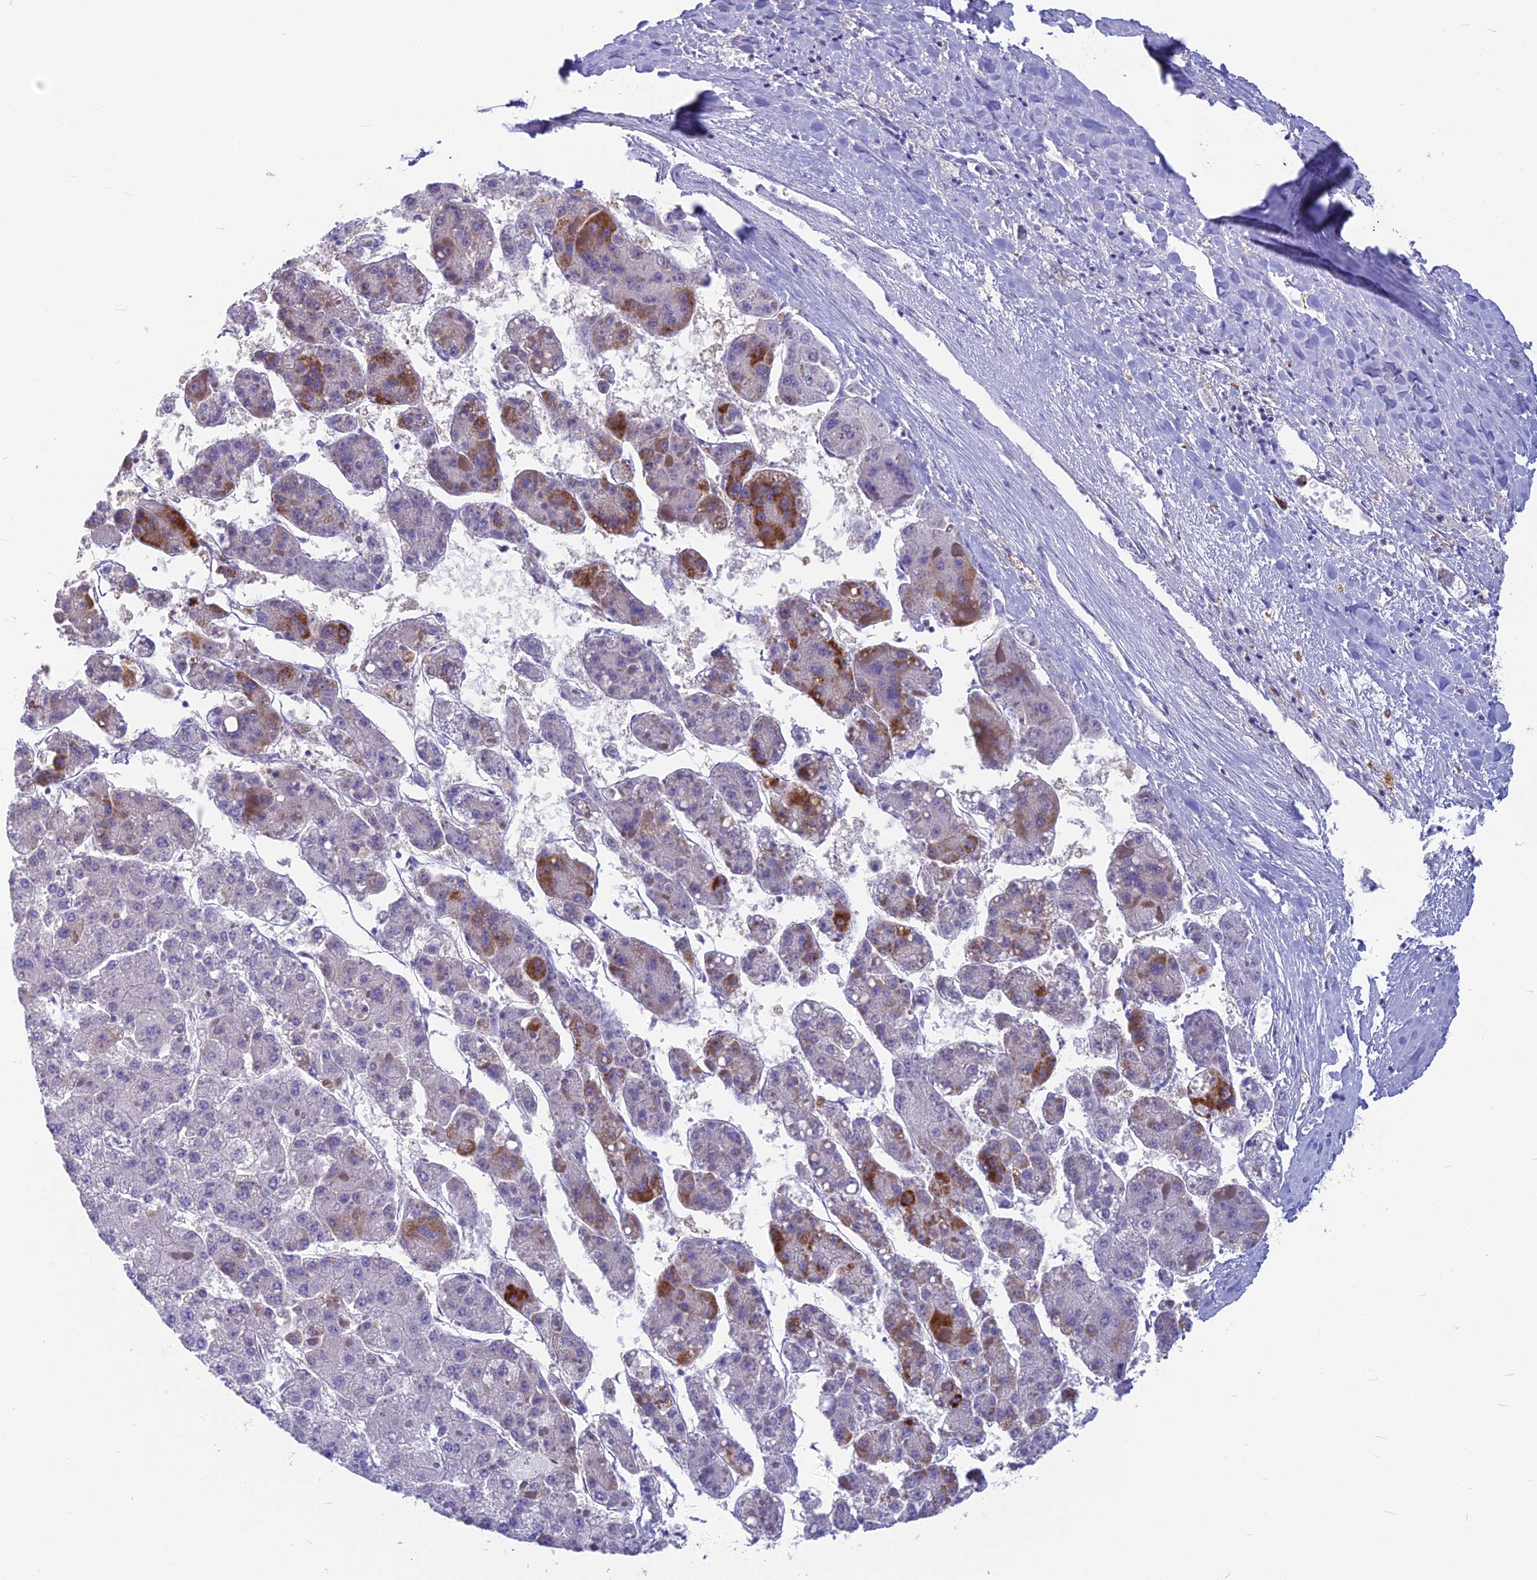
{"staining": {"intensity": "moderate", "quantity": "<25%", "location": "cytoplasmic/membranous"}, "tissue": "liver cancer", "cell_type": "Tumor cells", "image_type": "cancer", "snomed": [{"axis": "morphology", "description": "Carcinoma, Hepatocellular, NOS"}, {"axis": "topography", "description": "Liver"}], "caption": "This image exhibits immunohistochemistry (IHC) staining of liver hepatocellular carcinoma, with low moderate cytoplasmic/membranous positivity in approximately <25% of tumor cells.", "gene": "SNAP91", "patient": {"sex": "female", "age": 73}}